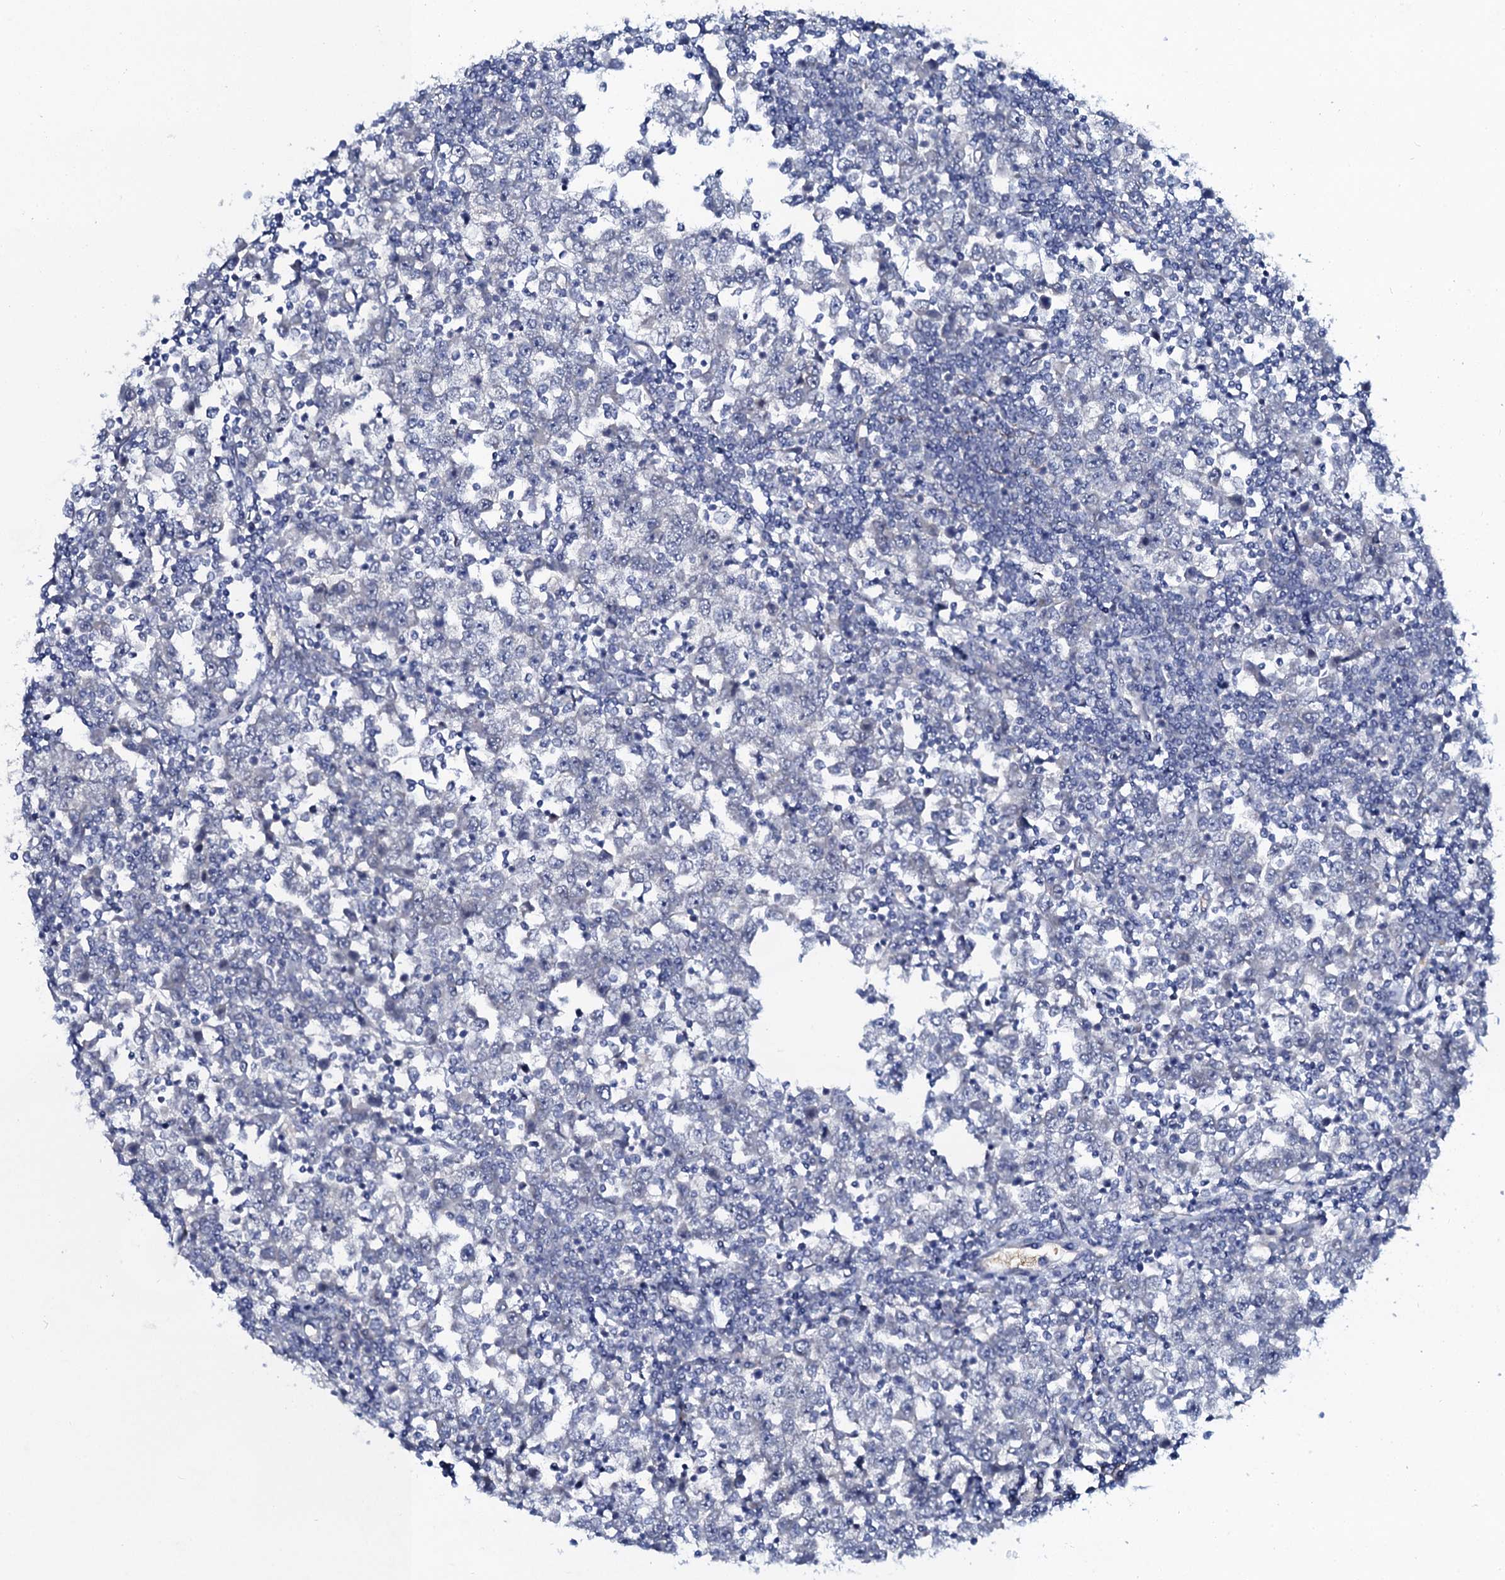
{"staining": {"intensity": "negative", "quantity": "none", "location": "none"}, "tissue": "testis cancer", "cell_type": "Tumor cells", "image_type": "cancer", "snomed": [{"axis": "morphology", "description": "Seminoma, NOS"}, {"axis": "topography", "description": "Testis"}], "caption": "This is an immunohistochemistry photomicrograph of human testis seminoma. There is no positivity in tumor cells.", "gene": "C10orf88", "patient": {"sex": "male", "age": 65}}